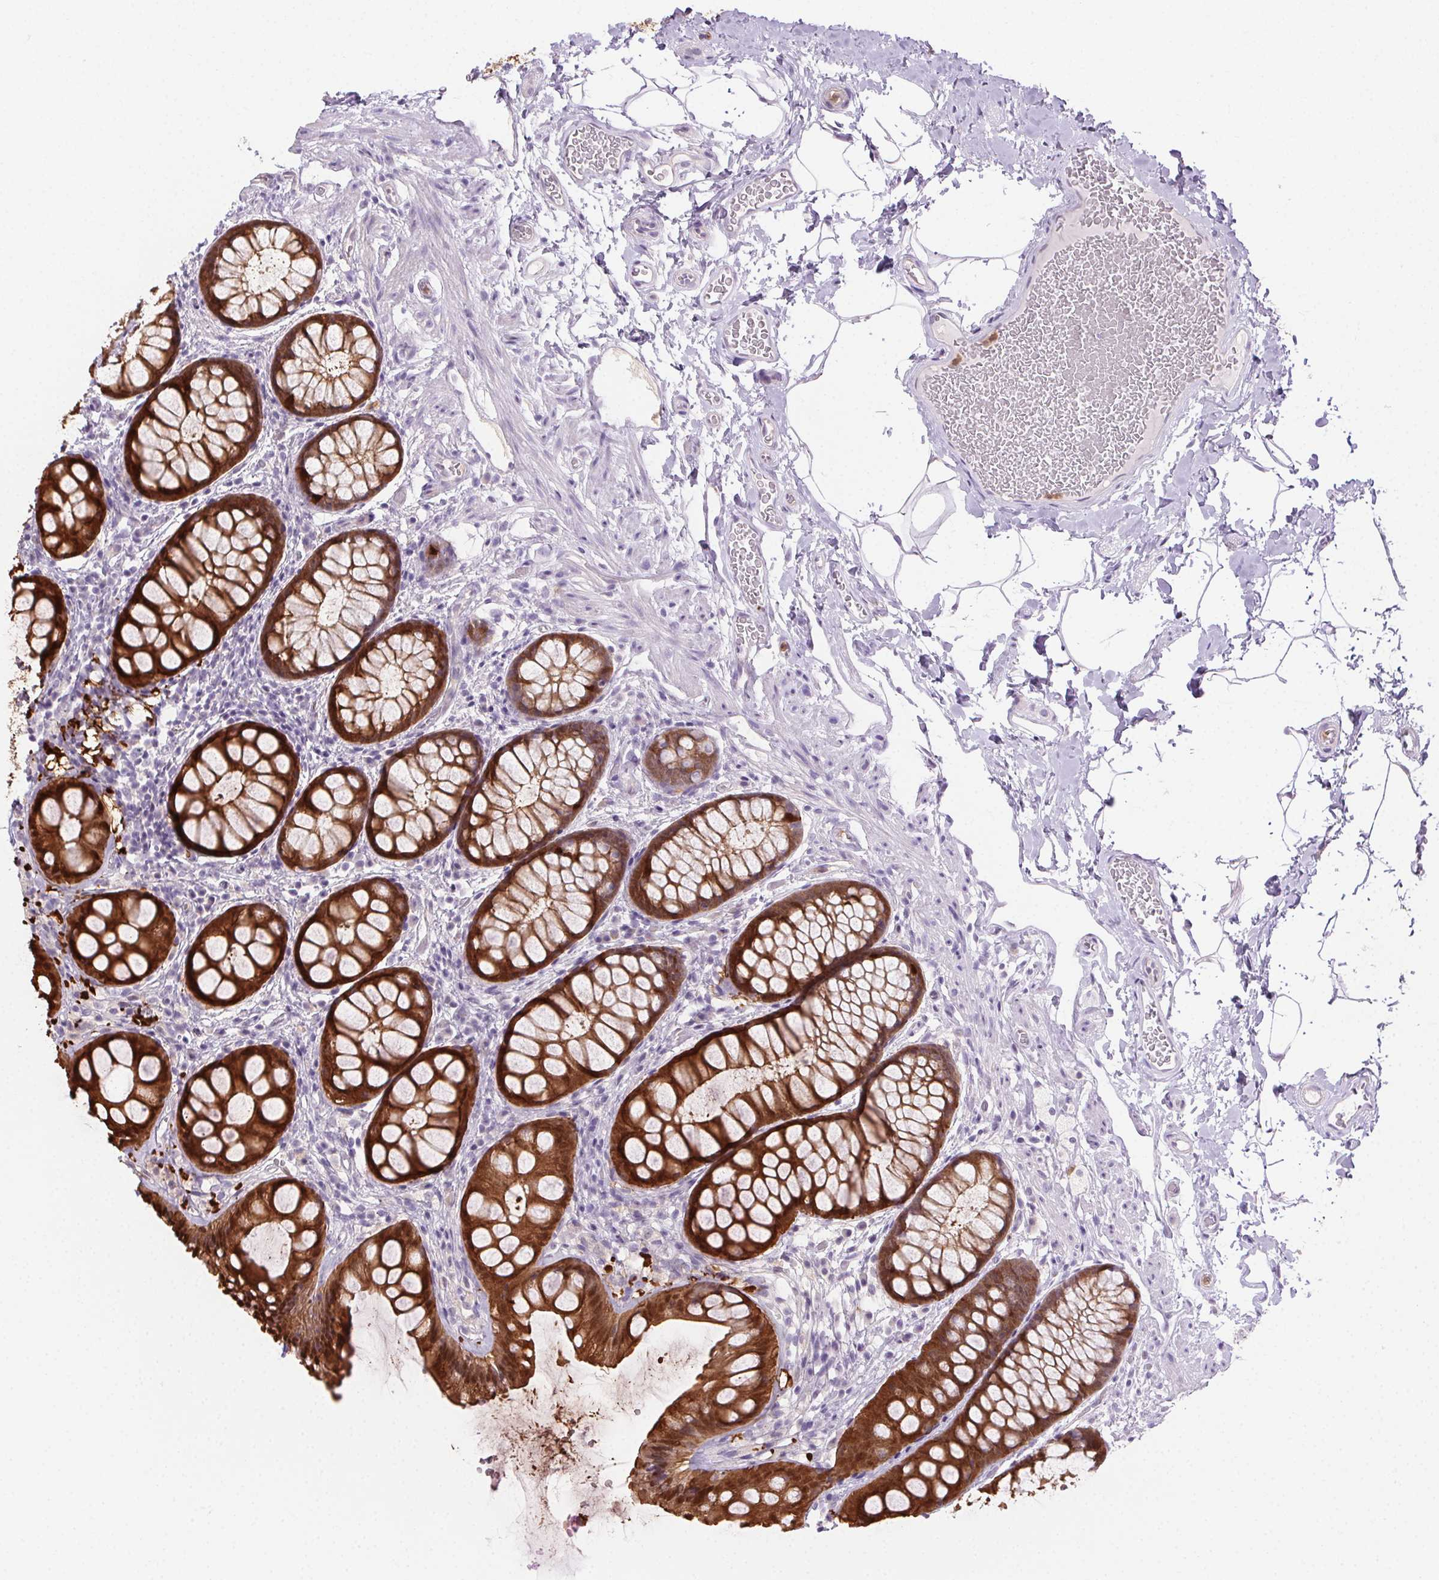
{"staining": {"intensity": "strong", "quantity": ">75%", "location": "cytoplasmic/membranous,nuclear"}, "tissue": "rectum", "cell_type": "Glandular cells", "image_type": "normal", "snomed": [{"axis": "morphology", "description": "Normal tissue, NOS"}, {"axis": "topography", "description": "Rectum"}], "caption": "Protein expression analysis of unremarkable rectum exhibits strong cytoplasmic/membranous,nuclear positivity in about >75% of glandular cells.", "gene": "TMEM45A", "patient": {"sex": "female", "age": 62}}